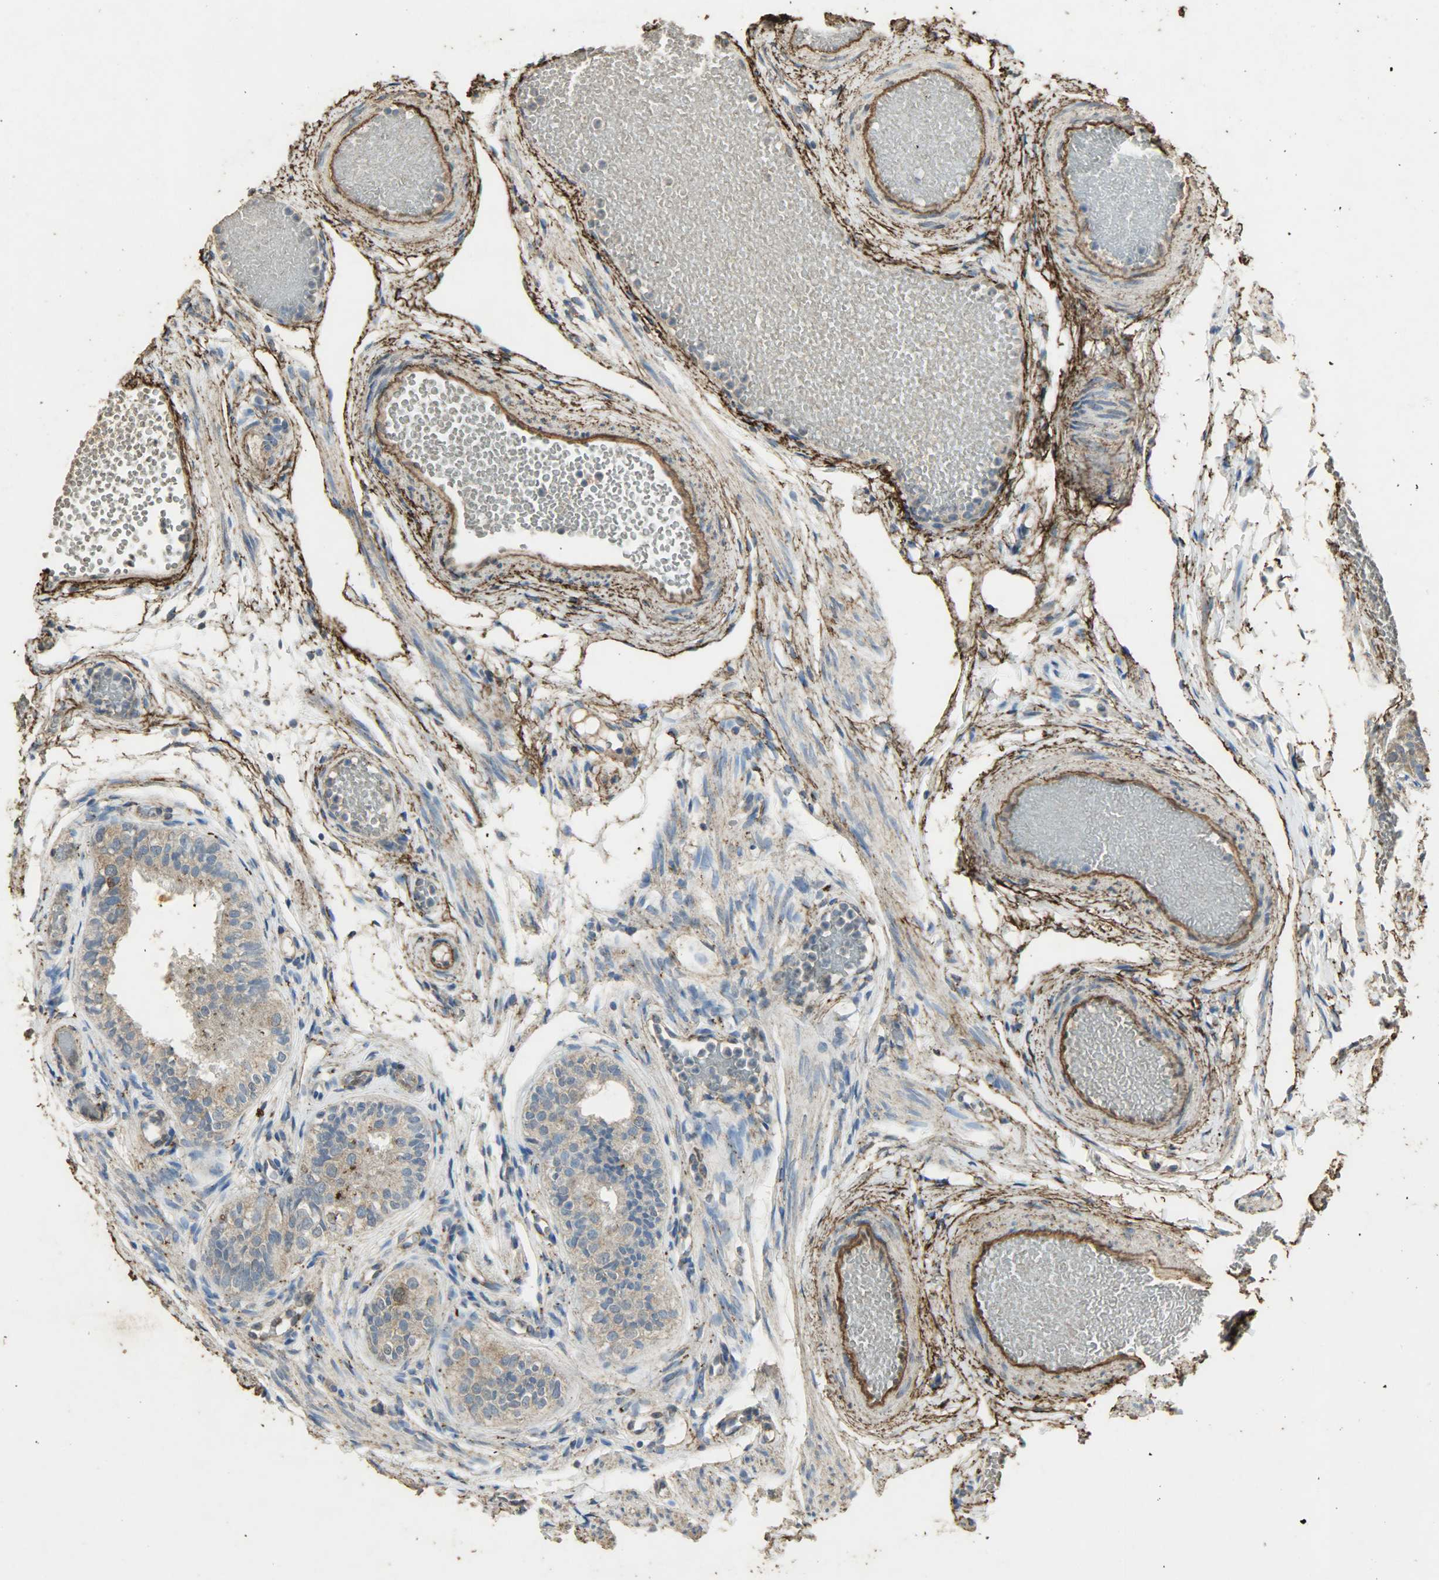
{"staining": {"intensity": "weak", "quantity": ">75%", "location": "cytoplasmic/membranous"}, "tissue": "fallopian tube", "cell_type": "Glandular cells", "image_type": "normal", "snomed": [{"axis": "morphology", "description": "Normal tissue, NOS"}, {"axis": "morphology", "description": "Dermoid, NOS"}, {"axis": "topography", "description": "Fallopian tube"}], "caption": "A high-resolution histopathology image shows IHC staining of normal fallopian tube, which exhibits weak cytoplasmic/membranous expression in approximately >75% of glandular cells.", "gene": "ASB9", "patient": {"sex": "female", "age": 33}}